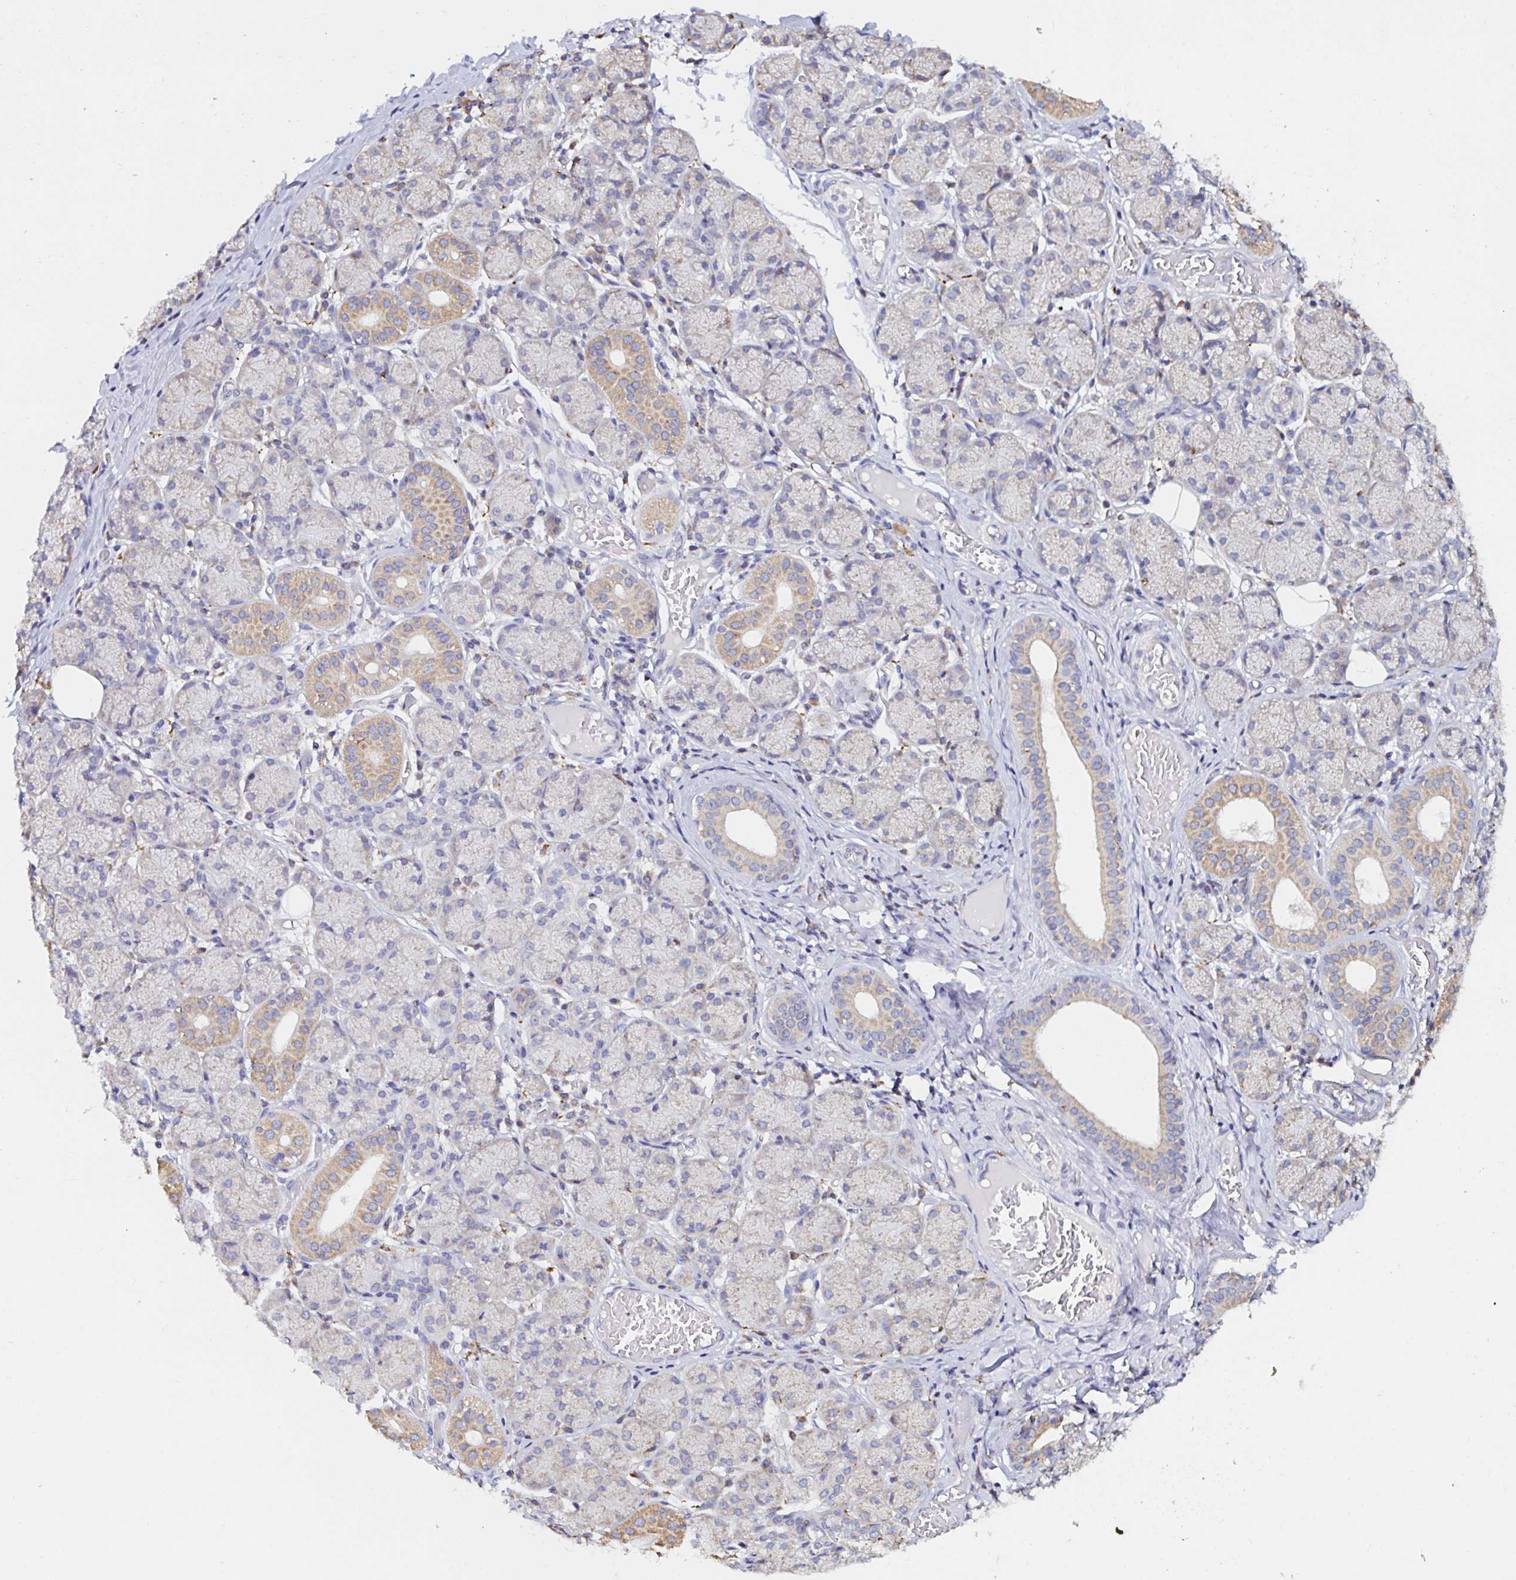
{"staining": {"intensity": "moderate", "quantity": "25%-75%", "location": "cytoplasmic/membranous"}, "tissue": "salivary gland", "cell_type": "Glandular cells", "image_type": "normal", "snomed": [{"axis": "morphology", "description": "Normal tissue, NOS"}, {"axis": "topography", "description": "Salivary gland"}], "caption": "Glandular cells display medium levels of moderate cytoplasmic/membranous positivity in about 25%-75% of cells in benign human salivary gland. (DAB (3,3'-diaminobenzidine) IHC, brown staining for protein, blue staining for nuclei).", "gene": "MSR1", "patient": {"sex": "female", "age": 24}}